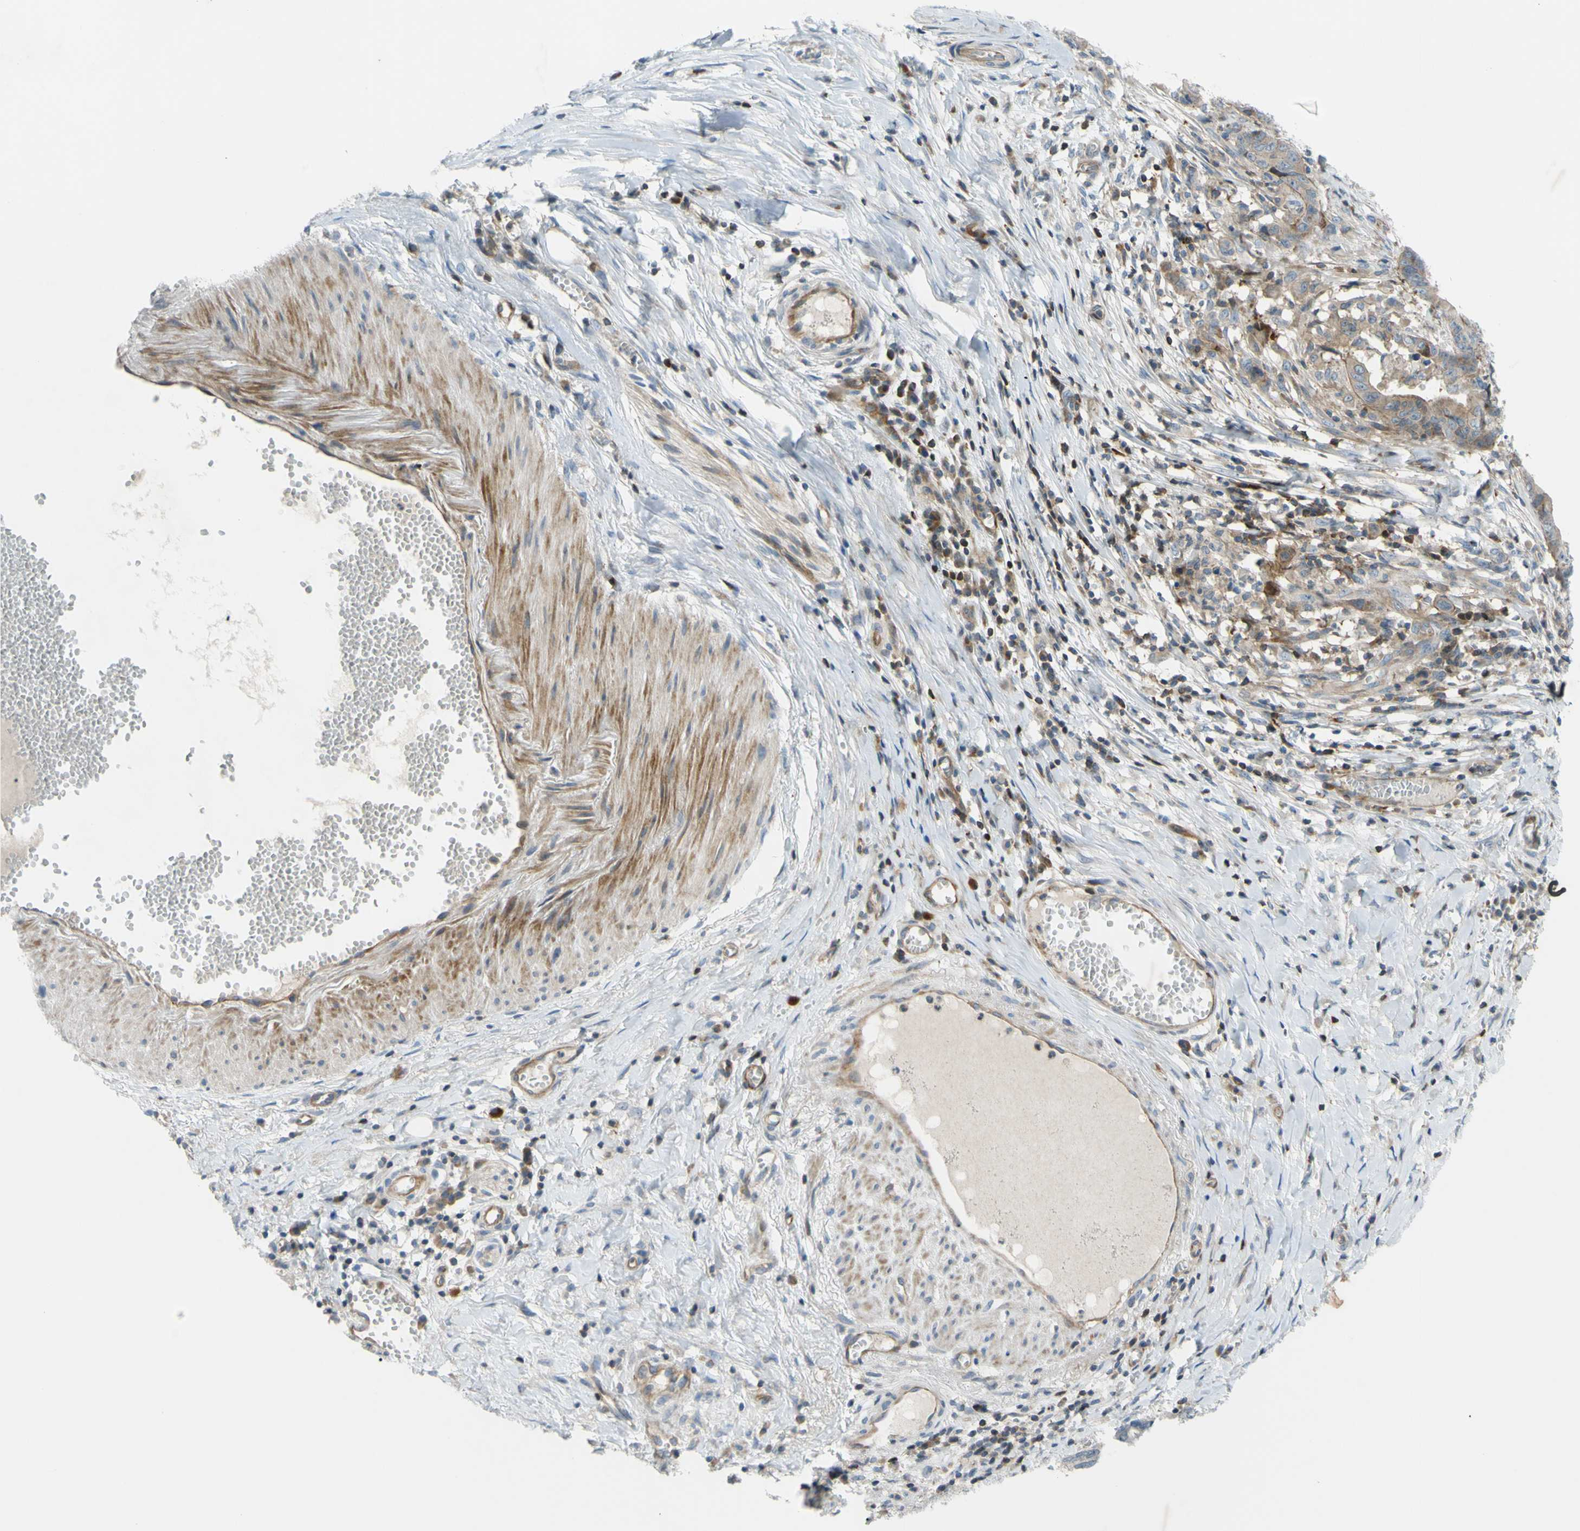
{"staining": {"intensity": "weak", "quantity": ">75%", "location": "cytoplasmic/membranous"}, "tissue": "stomach cancer", "cell_type": "Tumor cells", "image_type": "cancer", "snomed": [{"axis": "morphology", "description": "Adenocarcinoma, NOS"}, {"axis": "topography", "description": "Stomach, lower"}], "caption": "Human stomach cancer (adenocarcinoma) stained with a brown dye displays weak cytoplasmic/membranous positive expression in about >75% of tumor cells.", "gene": "PAK2", "patient": {"sex": "male", "age": 77}}